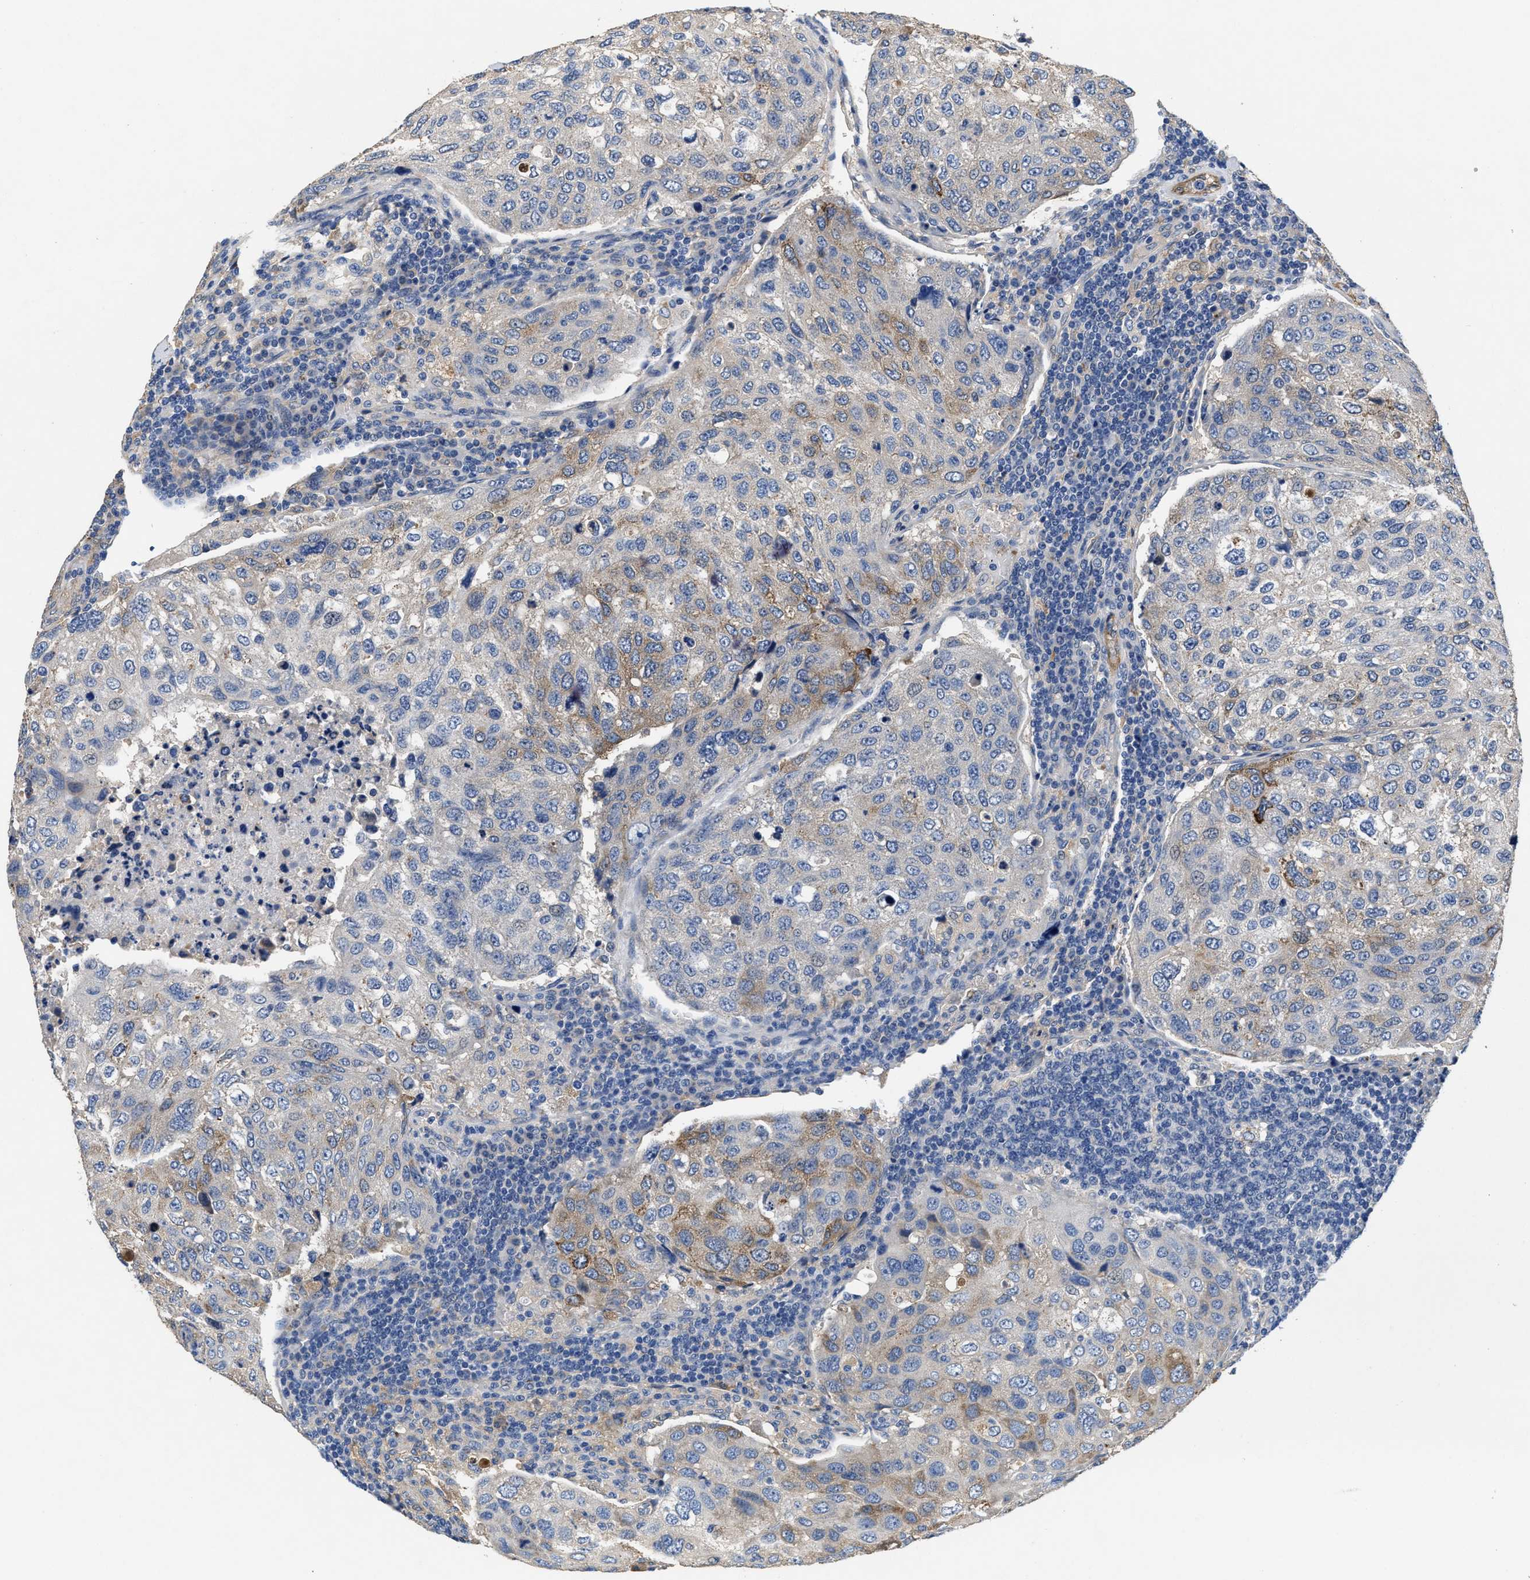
{"staining": {"intensity": "weak", "quantity": "<25%", "location": "cytoplasmic/membranous"}, "tissue": "urothelial cancer", "cell_type": "Tumor cells", "image_type": "cancer", "snomed": [{"axis": "morphology", "description": "Urothelial carcinoma, High grade"}, {"axis": "topography", "description": "Lymph node"}, {"axis": "topography", "description": "Urinary bladder"}], "caption": "Immunohistochemical staining of urothelial carcinoma (high-grade) displays no significant staining in tumor cells.", "gene": "PEG10", "patient": {"sex": "male", "age": 51}}